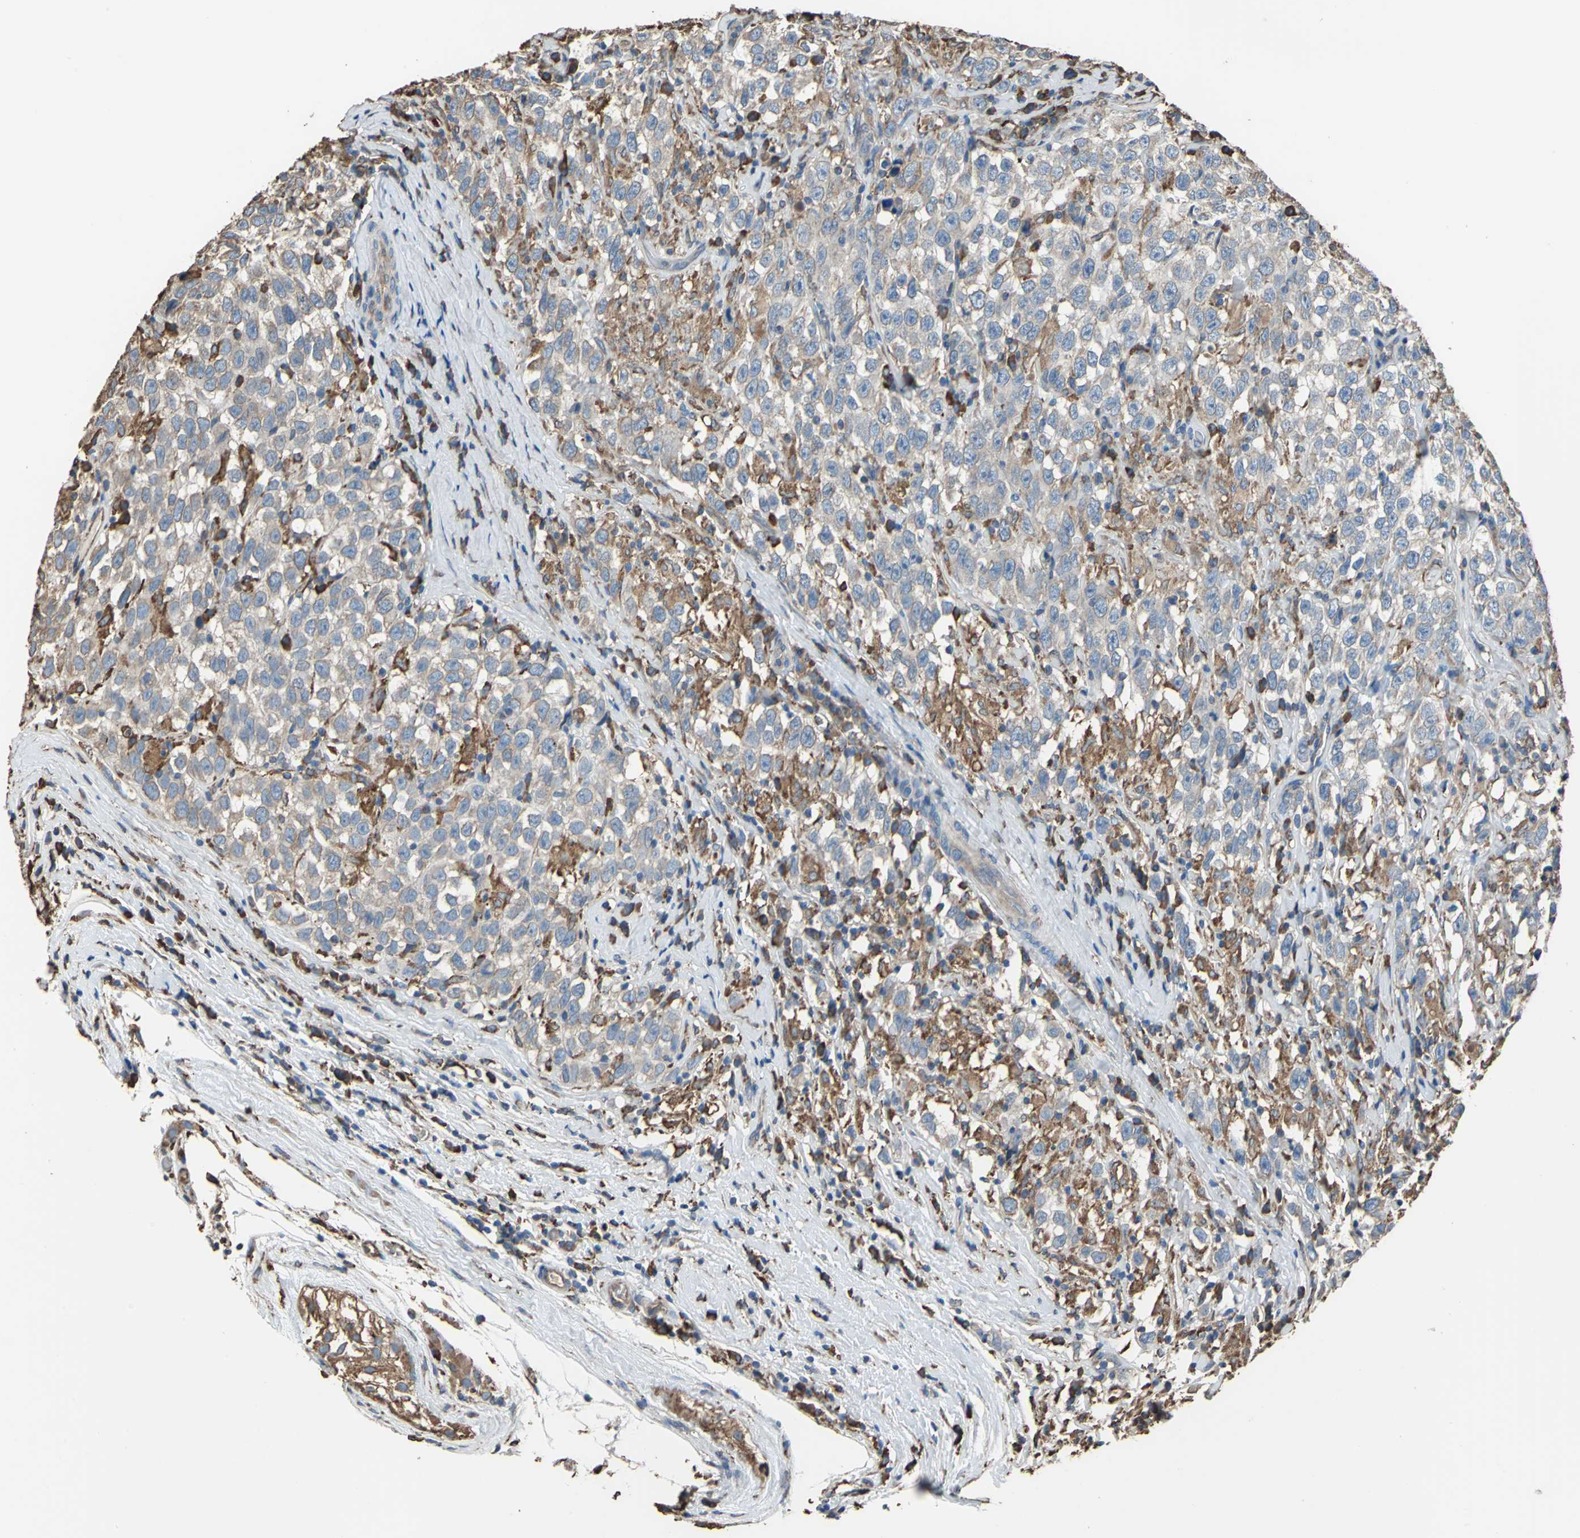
{"staining": {"intensity": "moderate", "quantity": "25%-75%", "location": "cytoplasmic/membranous"}, "tissue": "testis cancer", "cell_type": "Tumor cells", "image_type": "cancer", "snomed": [{"axis": "morphology", "description": "Seminoma, NOS"}, {"axis": "topography", "description": "Testis"}], "caption": "Immunohistochemical staining of seminoma (testis) exhibits moderate cytoplasmic/membranous protein positivity in approximately 25%-75% of tumor cells. Using DAB (brown) and hematoxylin (blue) stains, captured at high magnification using brightfield microscopy.", "gene": "GPANK1", "patient": {"sex": "male", "age": 41}}